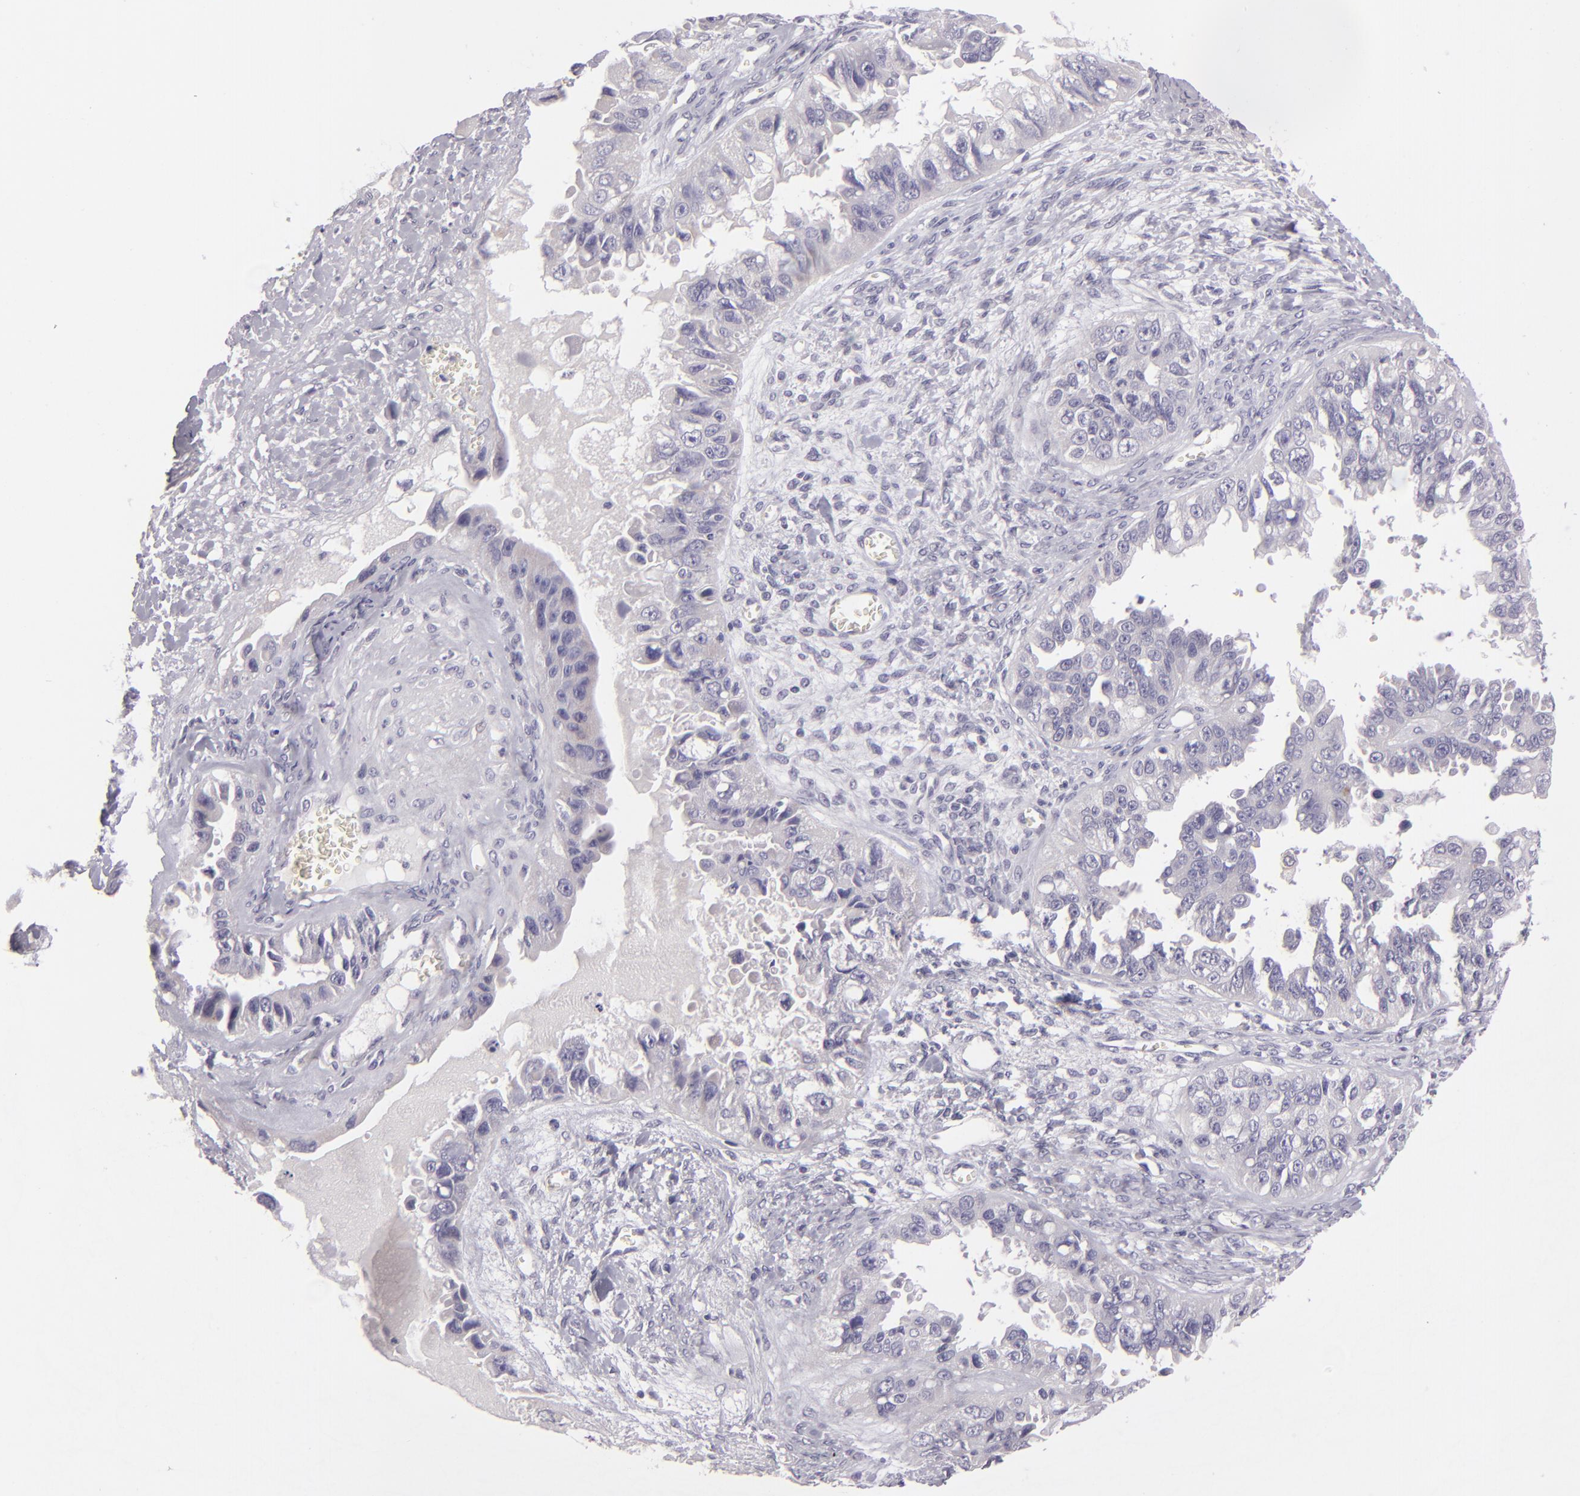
{"staining": {"intensity": "negative", "quantity": "none", "location": "none"}, "tissue": "ovarian cancer", "cell_type": "Tumor cells", "image_type": "cancer", "snomed": [{"axis": "morphology", "description": "Carcinoma, endometroid"}, {"axis": "topography", "description": "Ovary"}], "caption": "Tumor cells are negative for protein expression in human ovarian cancer (endometroid carcinoma).", "gene": "EGFL6", "patient": {"sex": "female", "age": 85}}